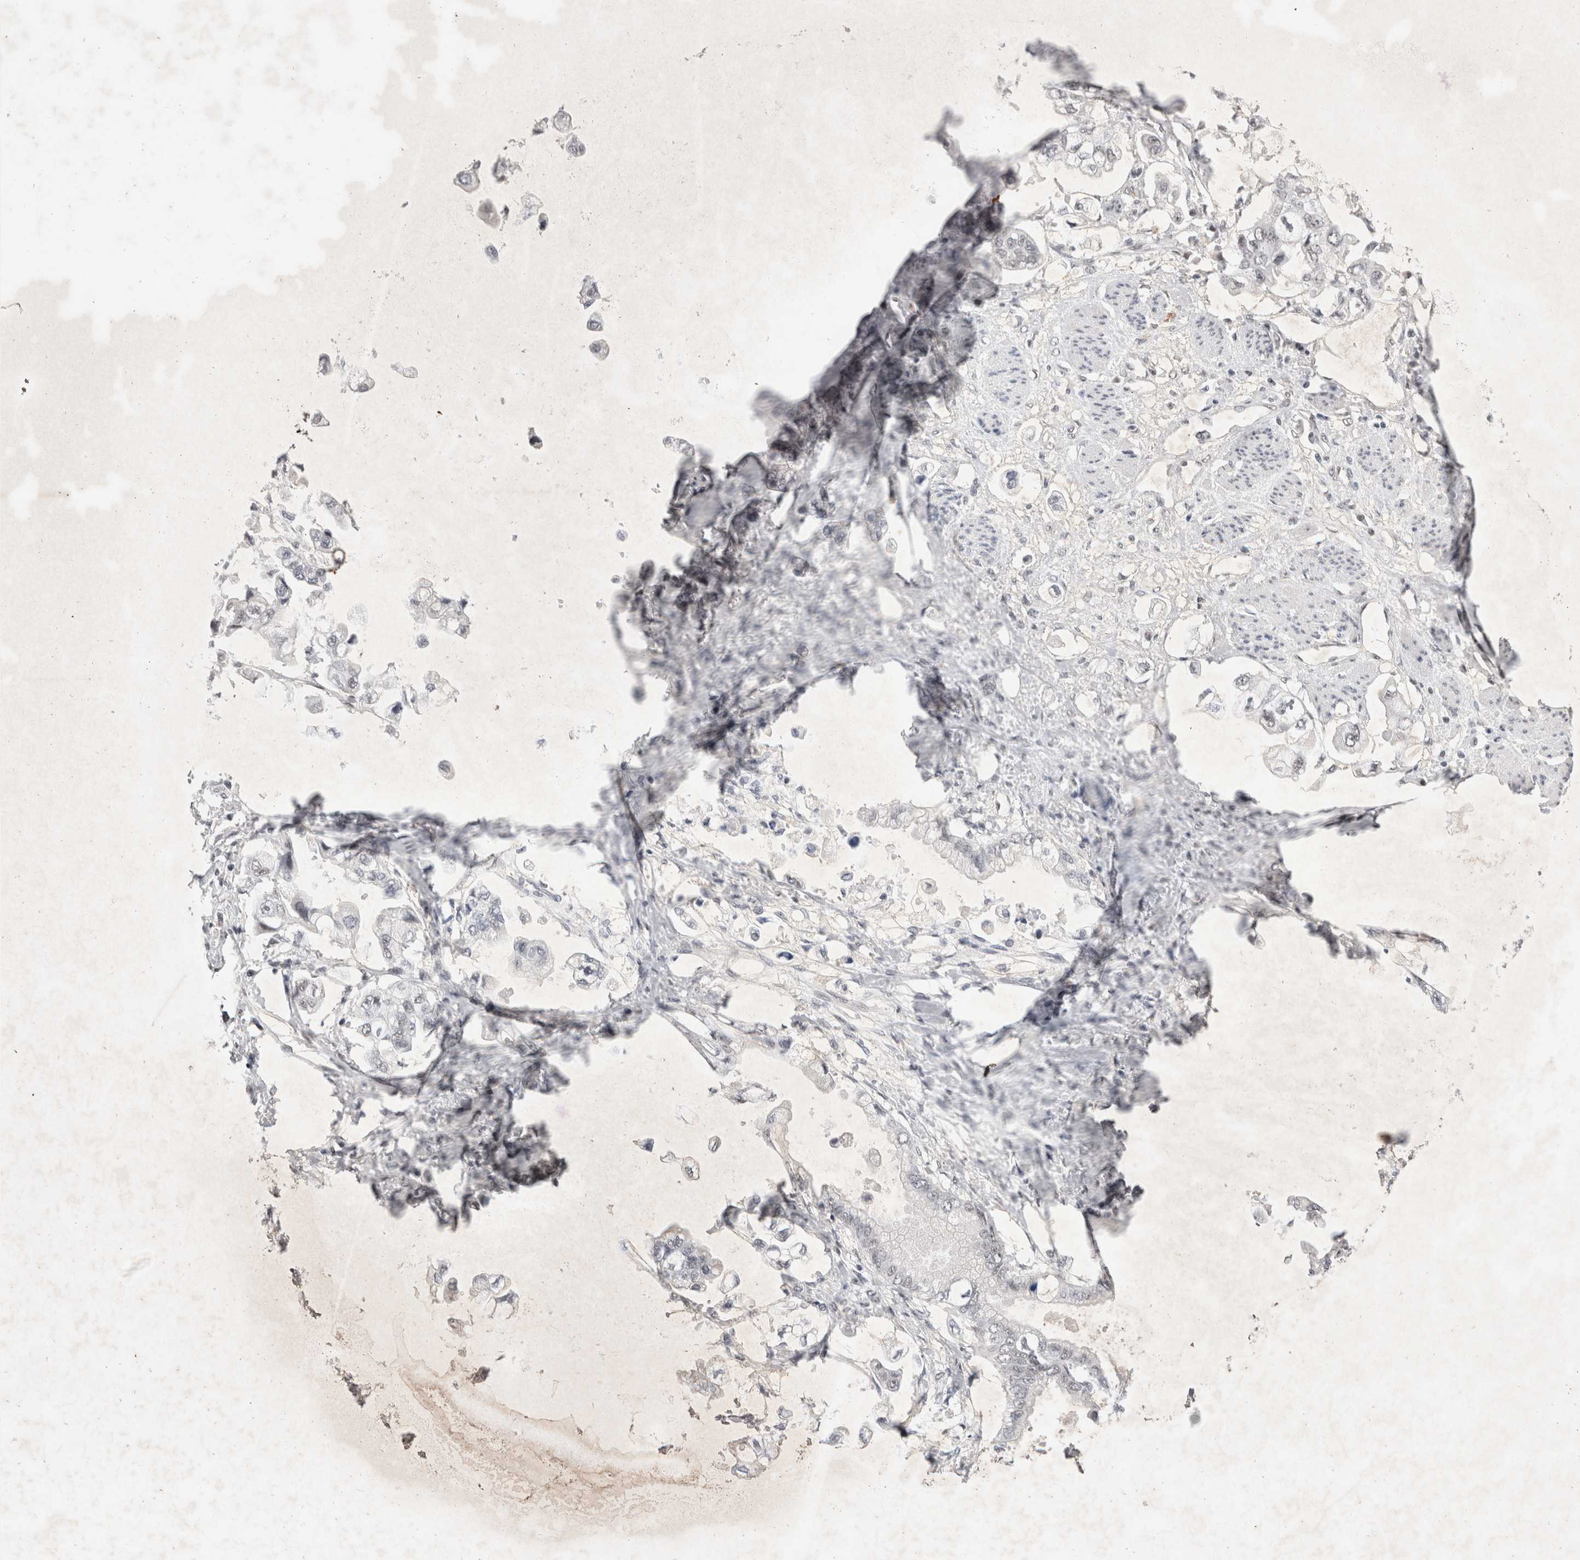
{"staining": {"intensity": "negative", "quantity": "none", "location": "none"}, "tissue": "stomach cancer", "cell_type": "Tumor cells", "image_type": "cancer", "snomed": [{"axis": "morphology", "description": "Adenocarcinoma, NOS"}, {"axis": "topography", "description": "Stomach"}], "caption": "DAB immunohistochemical staining of human stomach adenocarcinoma shows no significant expression in tumor cells.", "gene": "RBM6", "patient": {"sex": "male", "age": 62}}